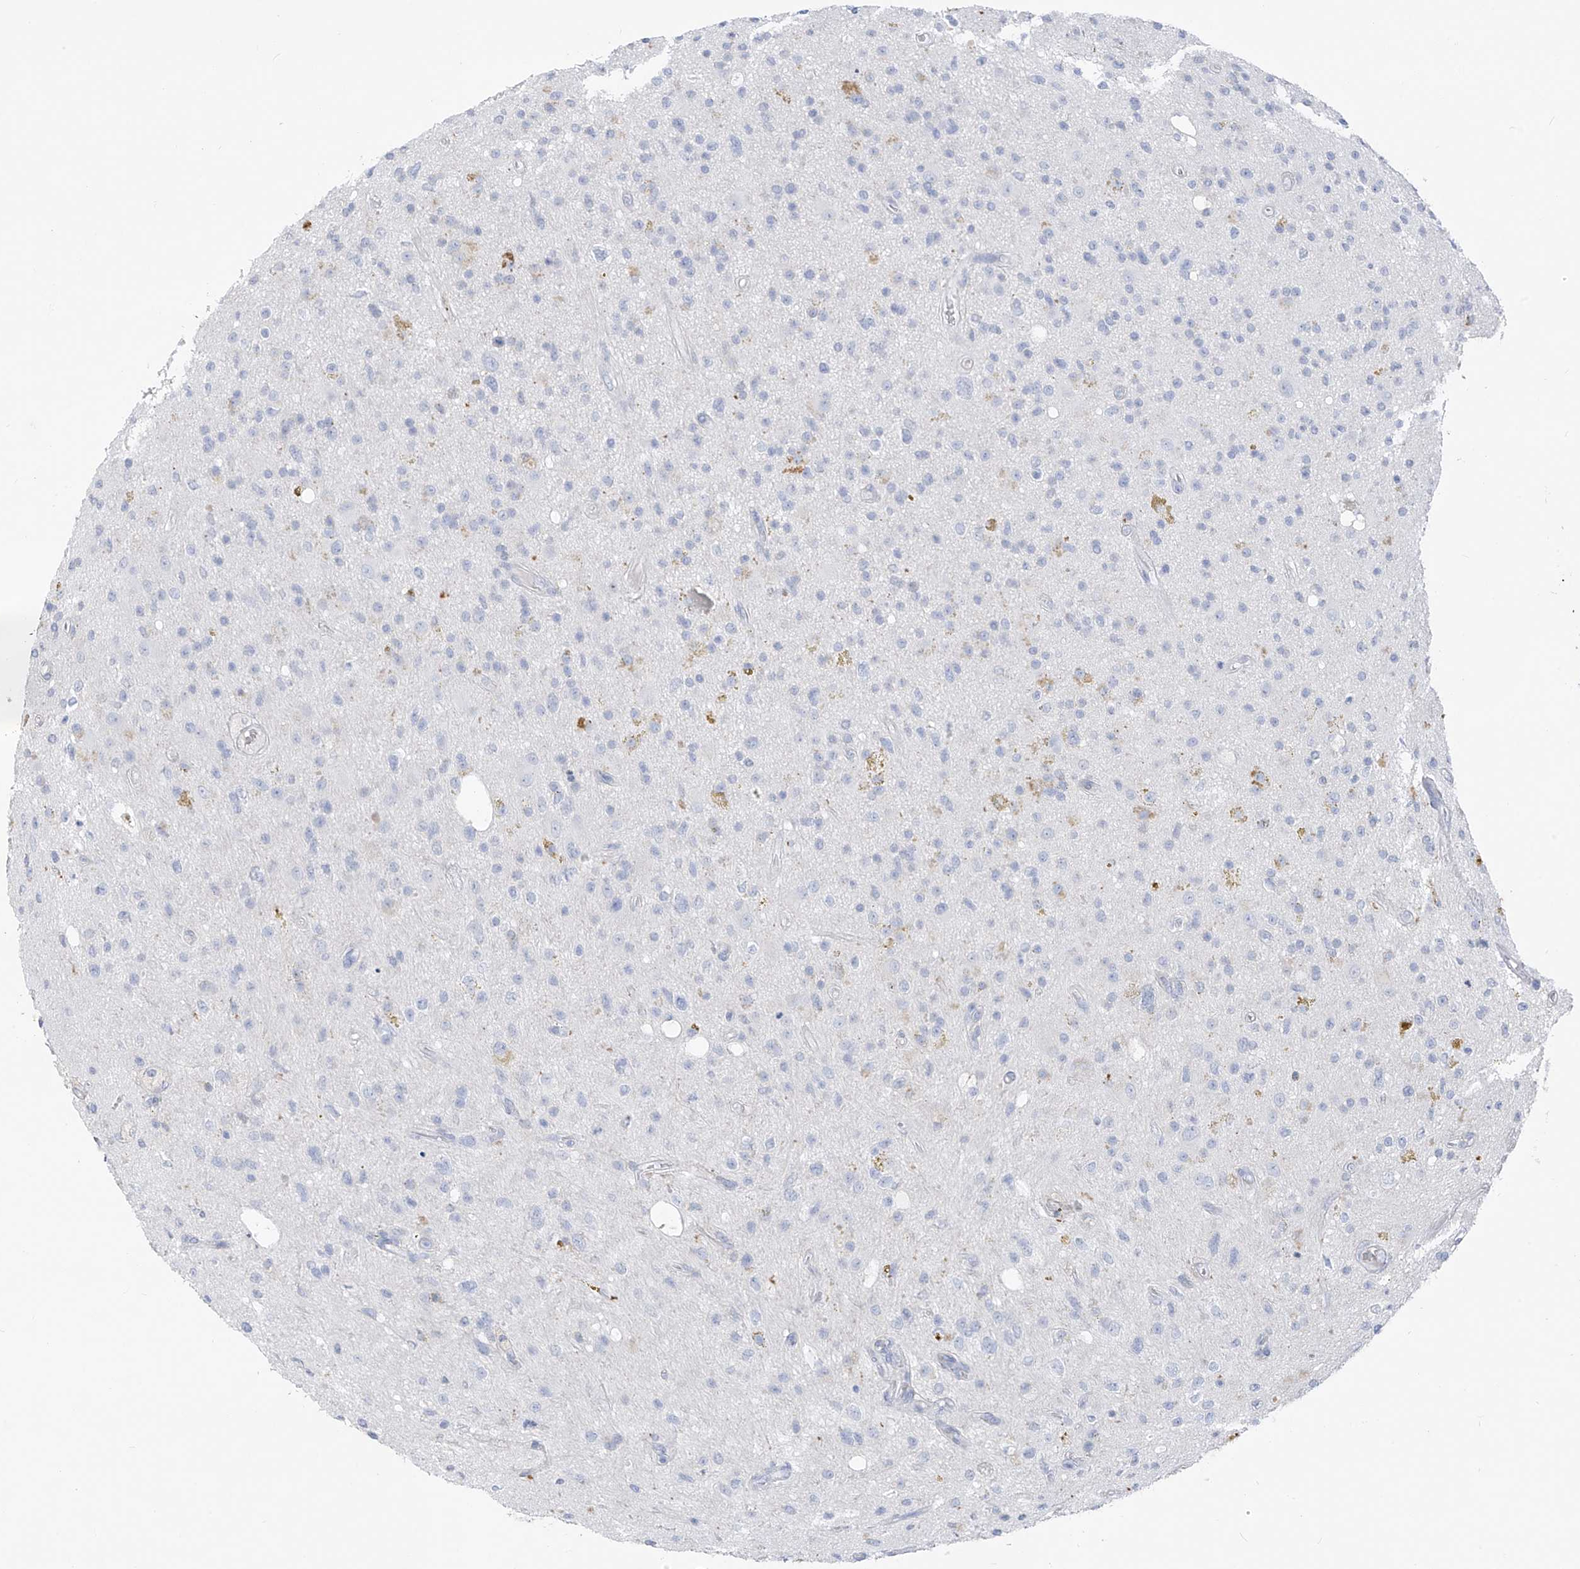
{"staining": {"intensity": "negative", "quantity": "none", "location": "none"}, "tissue": "glioma", "cell_type": "Tumor cells", "image_type": "cancer", "snomed": [{"axis": "morphology", "description": "Glioma, malignant, High grade"}, {"axis": "topography", "description": "Brain"}], "caption": "This is an immunohistochemistry (IHC) image of human glioma. There is no positivity in tumor cells.", "gene": "CX3CR1", "patient": {"sex": "male", "age": 33}}